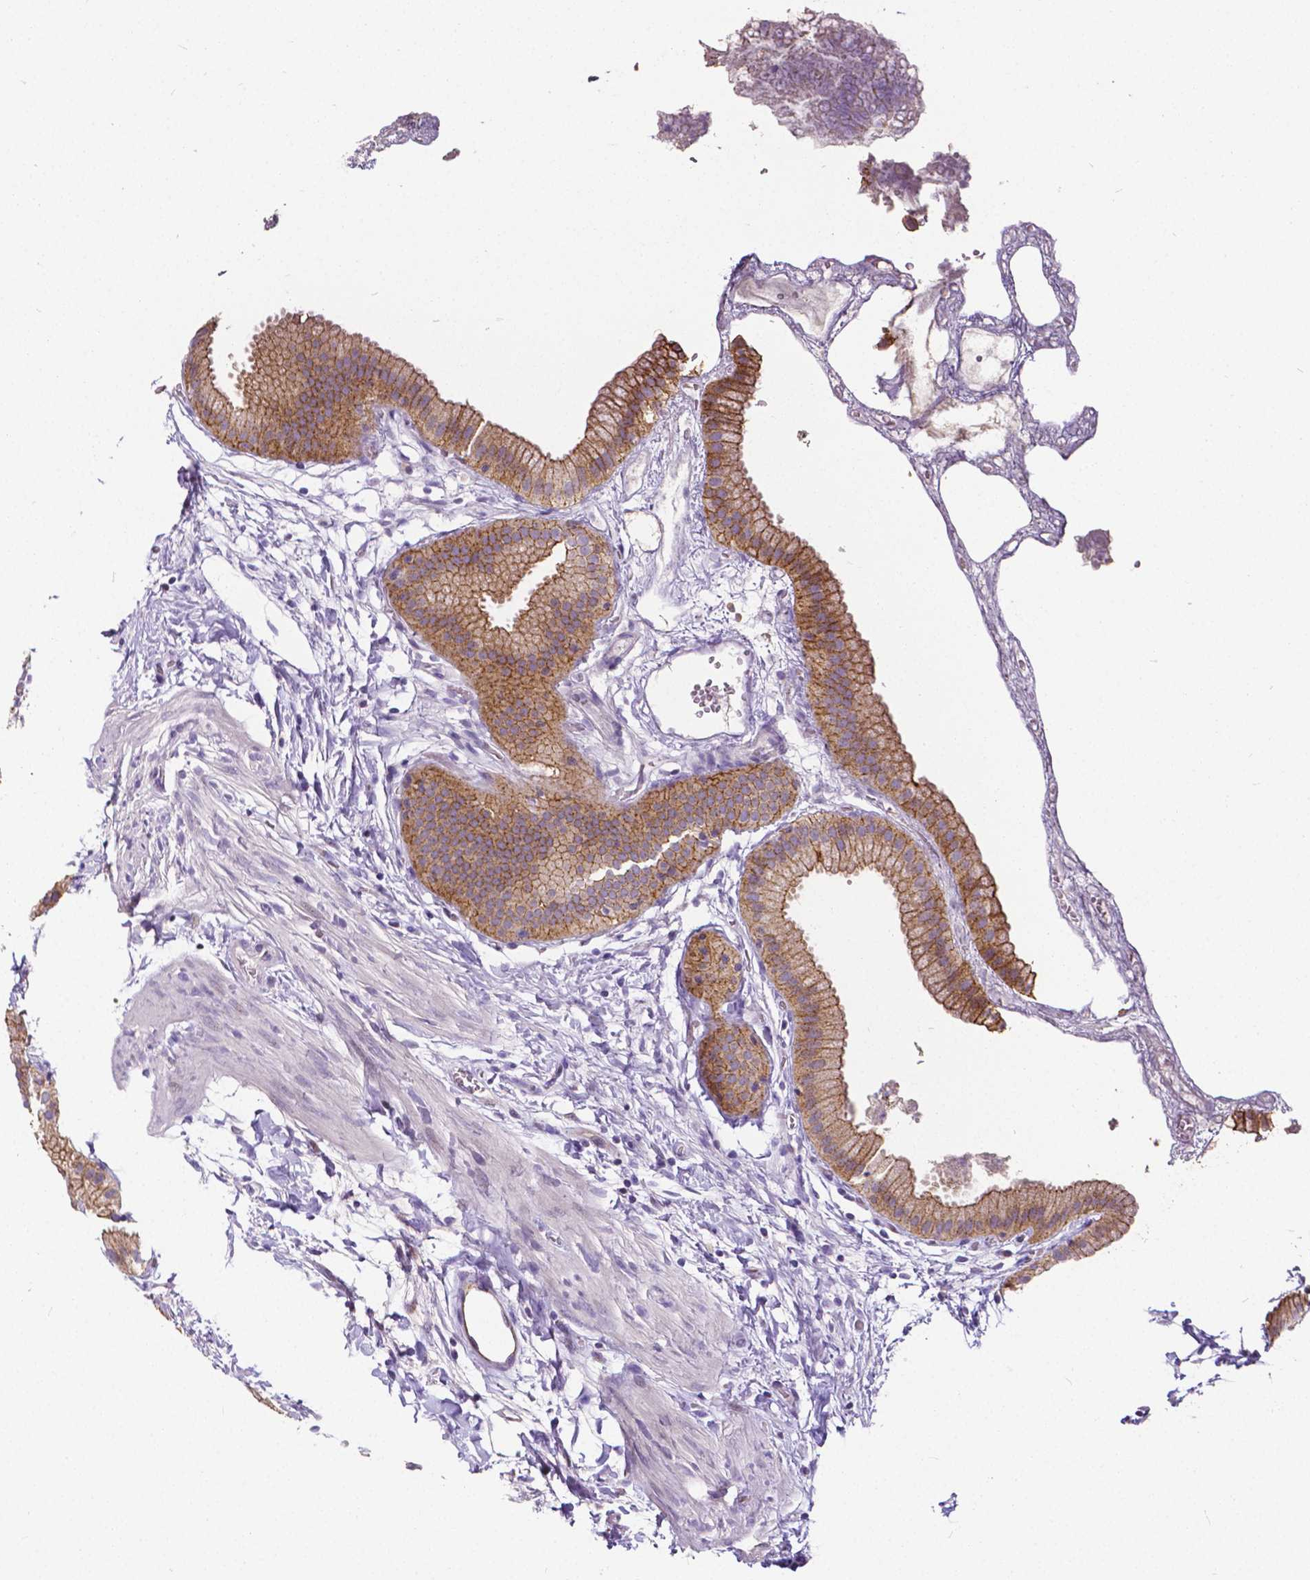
{"staining": {"intensity": "moderate", "quantity": "25%-75%", "location": "cytoplasmic/membranous"}, "tissue": "gallbladder", "cell_type": "Glandular cells", "image_type": "normal", "snomed": [{"axis": "morphology", "description": "Normal tissue, NOS"}, {"axis": "topography", "description": "Gallbladder"}], "caption": "Protein analysis of unremarkable gallbladder demonstrates moderate cytoplasmic/membranous staining in about 25%-75% of glandular cells. (DAB (3,3'-diaminobenzidine) = brown stain, brightfield microscopy at high magnification).", "gene": "OCLN", "patient": {"sex": "female", "age": 63}}